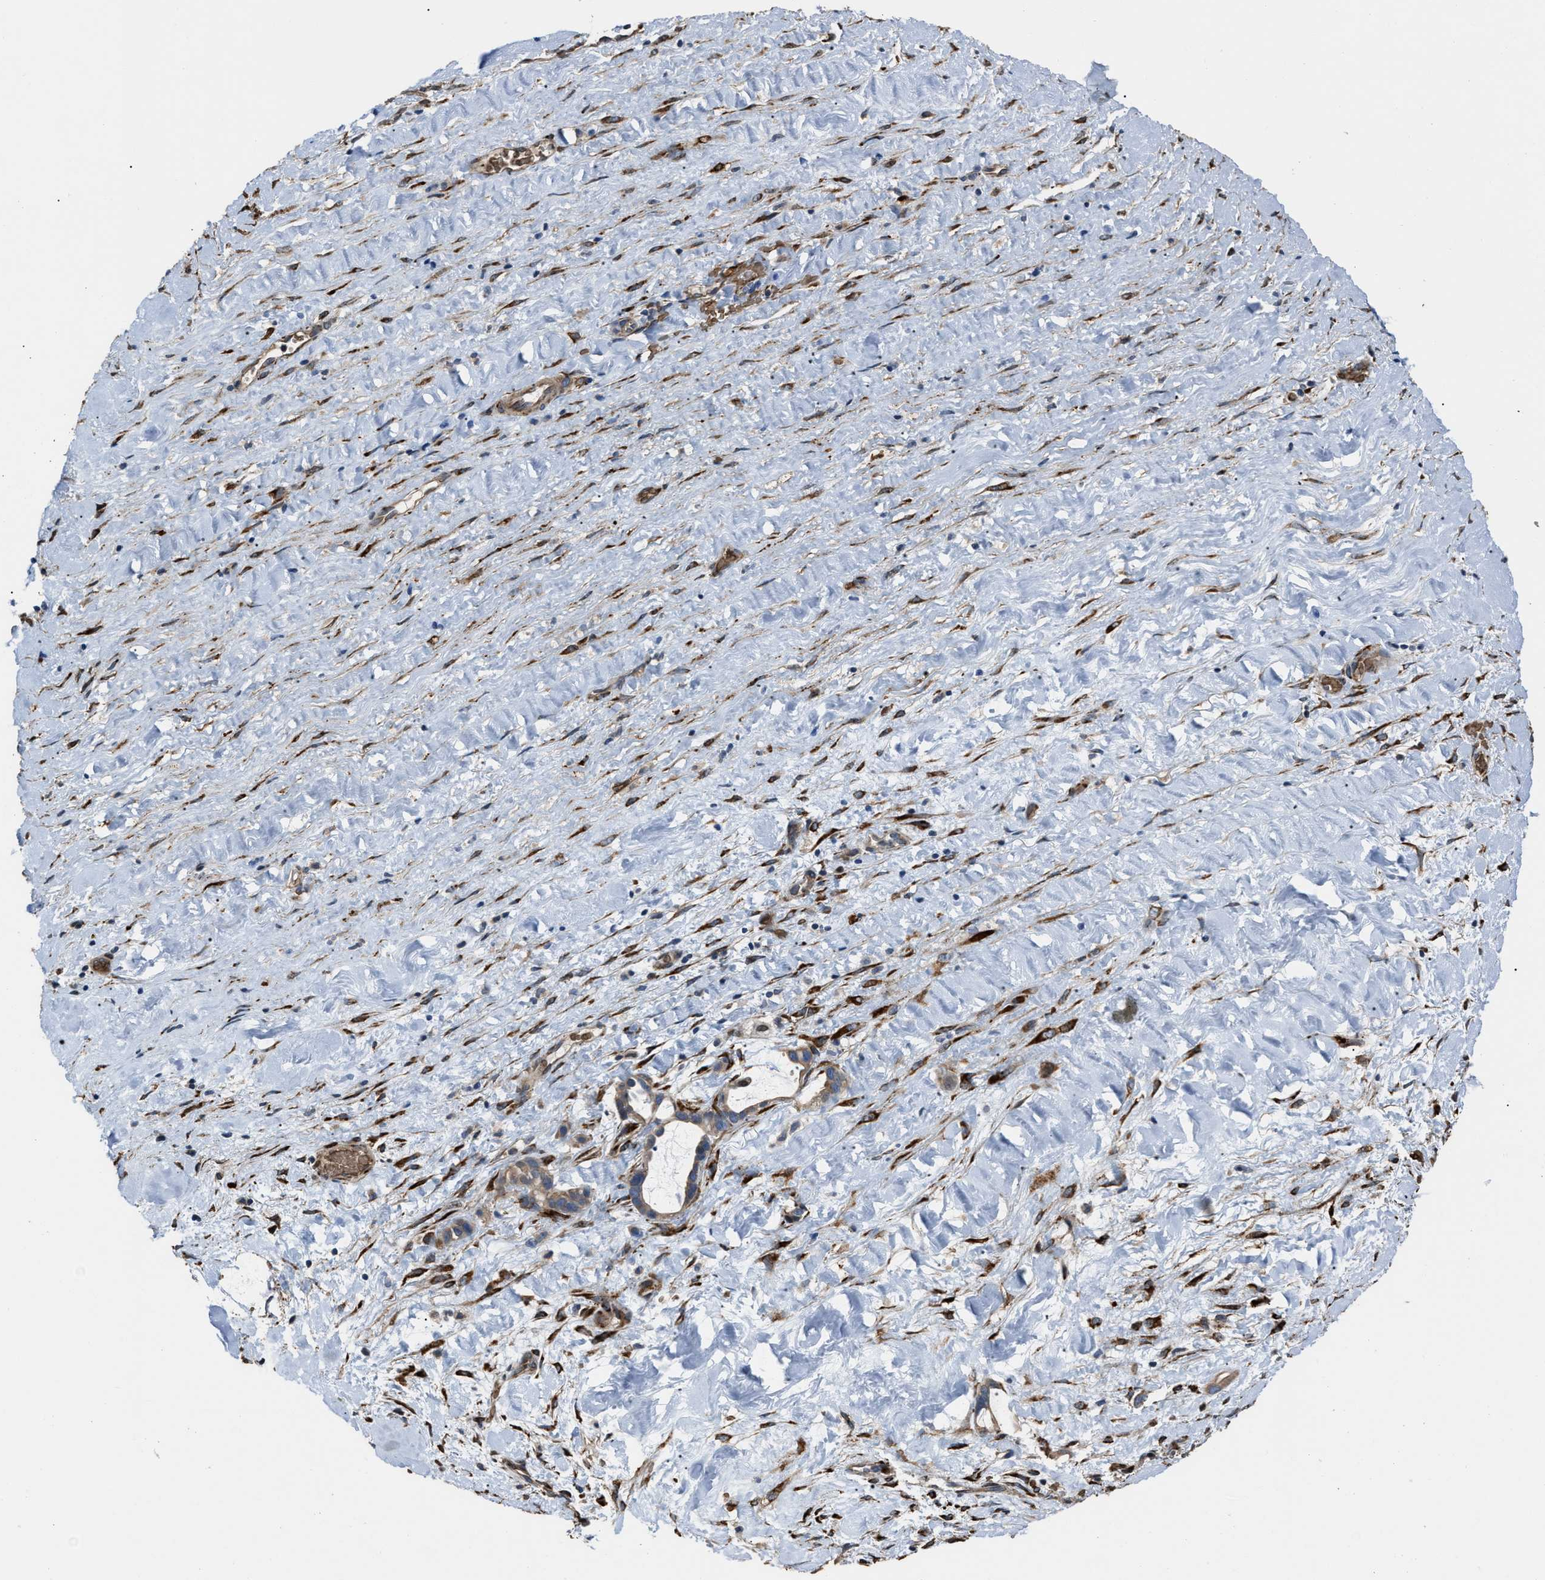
{"staining": {"intensity": "weak", "quantity": ">75%", "location": "cytoplasmic/membranous"}, "tissue": "liver cancer", "cell_type": "Tumor cells", "image_type": "cancer", "snomed": [{"axis": "morphology", "description": "Cholangiocarcinoma"}, {"axis": "topography", "description": "Liver"}], "caption": "An image showing weak cytoplasmic/membranous staining in about >75% of tumor cells in liver cancer, as visualized by brown immunohistochemical staining.", "gene": "SELENOM", "patient": {"sex": "female", "age": 65}}